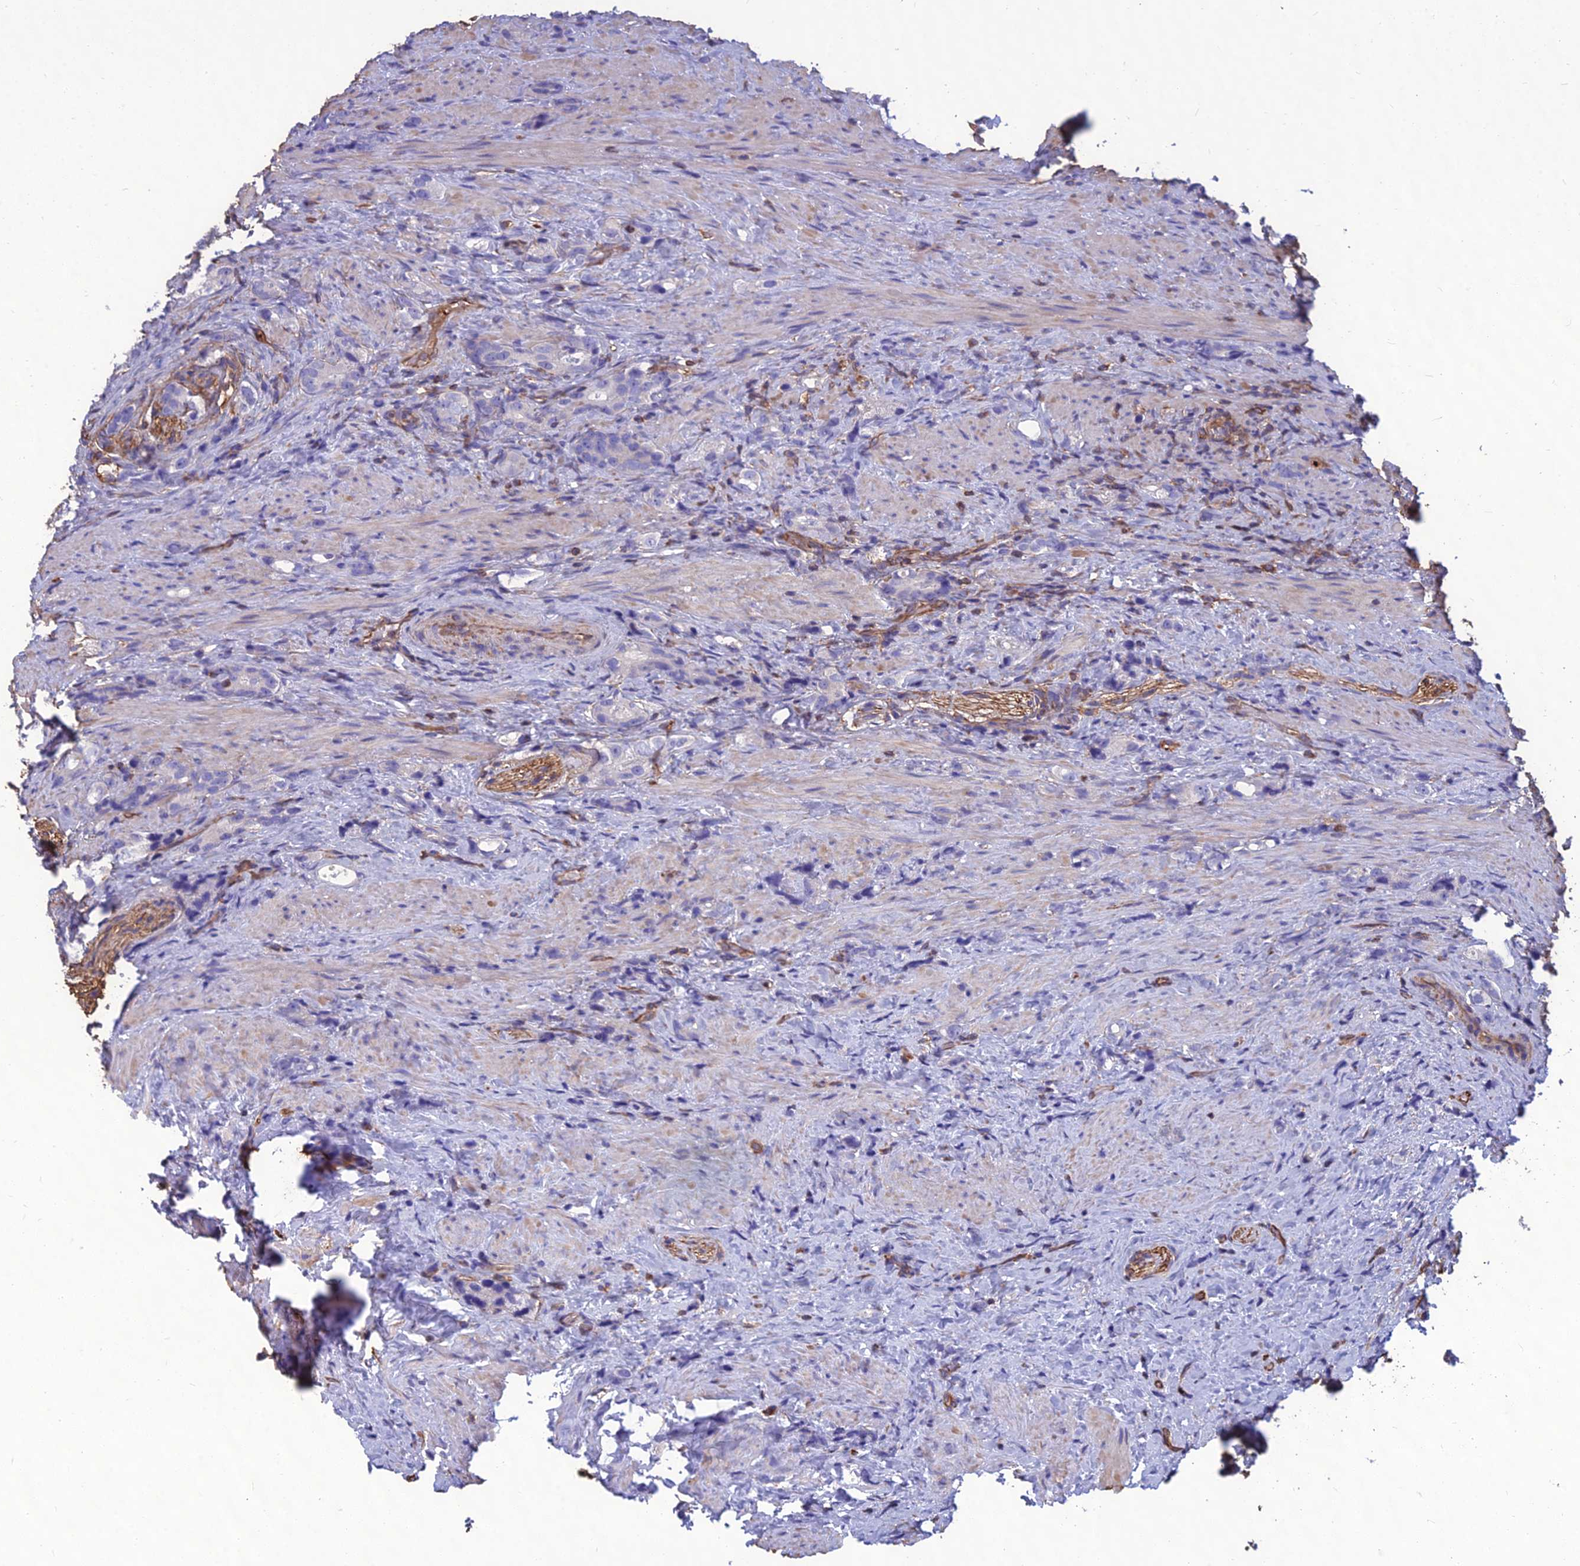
{"staining": {"intensity": "negative", "quantity": "none", "location": "none"}, "tissue": "prostate cancer", "cell_type": "Tumor cells", "image_type": "cancer", "snomed": [{"axis": "morphology", "description": "Adenocarcinoma, High grade"}, {"axis": "topography", "description": "Prostate"}], "caption": "Tumor cells are negative for protein expression in human adenocarcinoma (high-grade) (prostate).", "gene": "PSMD11", "patient": {"sex": "male", "age": 63}}